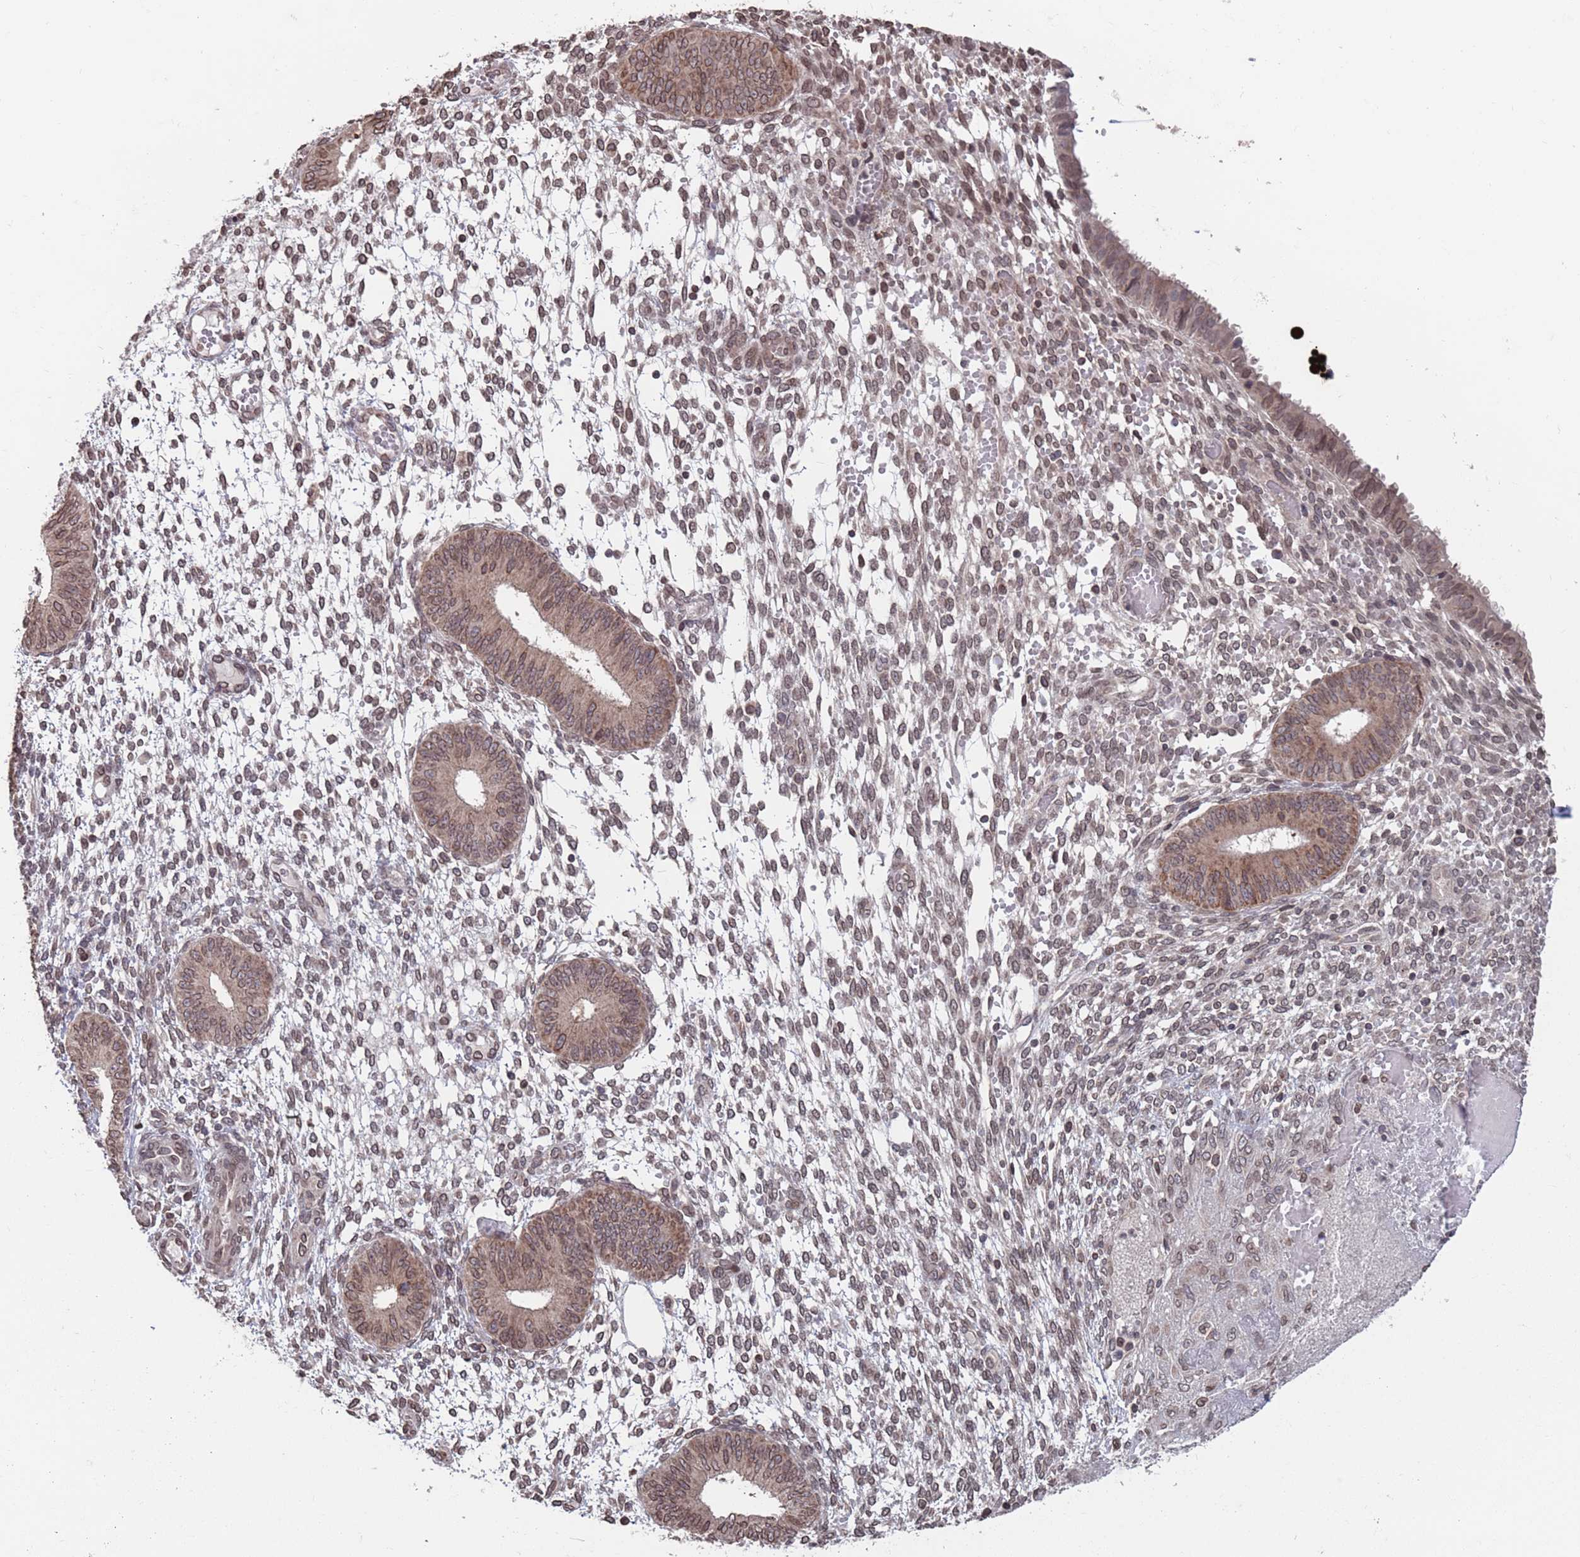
{"staining": {"intensity": "moderate", "quantity": "25%-75%", "location": "cytoplasmic/membranous,nuclear"}, "tissue": "endometrium", "cell_type": "Cells in endometrial stroma", "image_type": "normal", "snomed": [{"axis": "morphology", "description": "Normal tissue, NOS"}, {"axis": "topography", "description": "Endometrium"}], "caption": "Moderate cytoplasmic/membranous,nuclear positivity is identified in about 25%-75% of cells in endometrial stroma in normal endometrium.", "gene": "SDHAF3", "patient": {"sex": "female", "age": 49}}